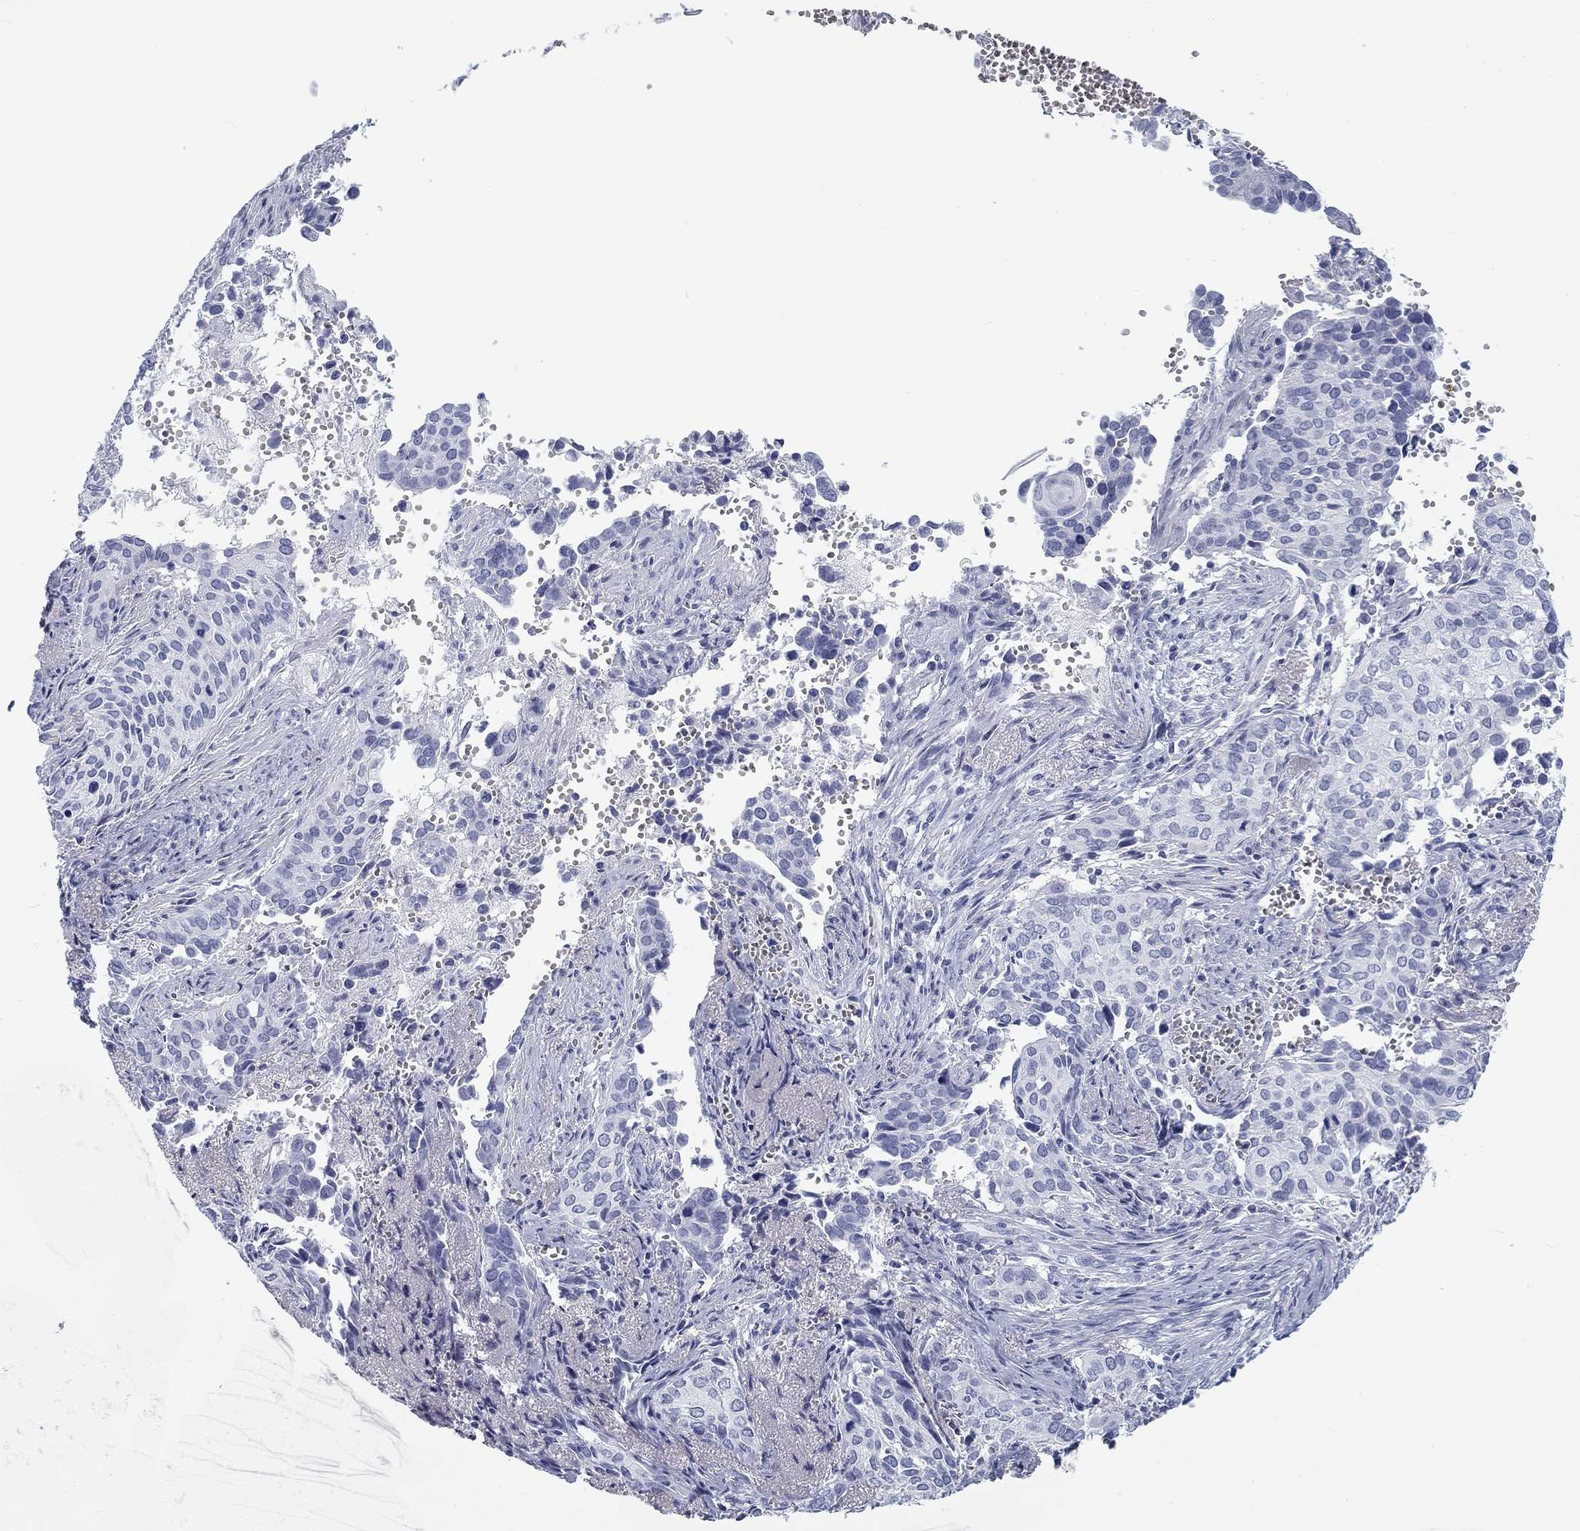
{"staining": {"intensity": "negative", "quantity": "none", "location": "none"}, "tissue": "cervical cancer", "cell_type": "Tumor cells", "image_type": "cancer", "snomed": [{"axis": "morphology", "description": "Squamous cell carcinoma, NOS"}, {"axis": "topography", "description": "Cervix"}], "caption": "High power microscopy histopathology image of an IHC histopathology image of cervical squamous cell carcinoma, revealing no significant positivity in tumor cells.", "gene": "CALB1", "patient": {"sex": "female", "age": 29}}